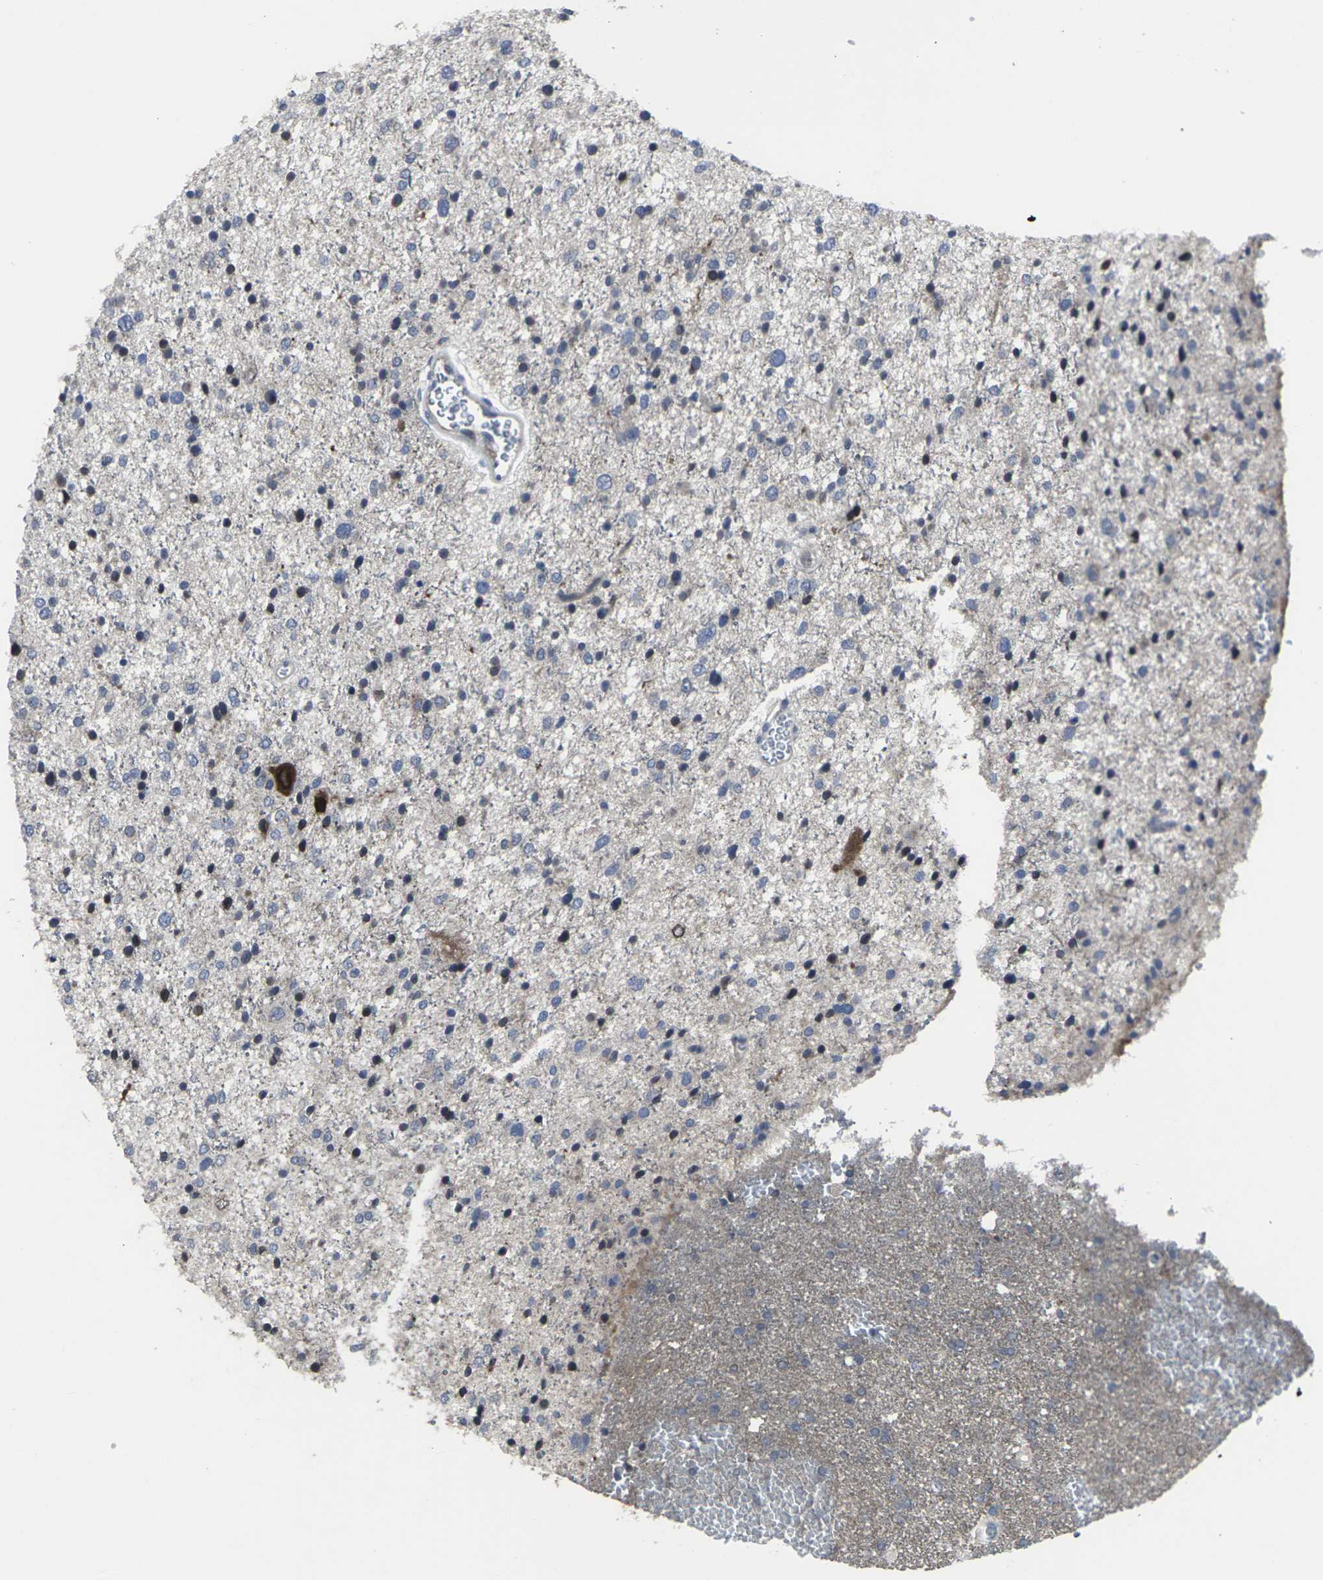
{"staining": {"intensity": "moderate", "quantity": "<25%", "location": "nuclear"}, "tissue": "glioma", "cell_type": "Tumor cells", "image_type": "cancer", "snomed": [{"axis": "morphology", "description": "Glioma, malignant, Low grade"}, {"axis": "topography", "description": "Brain"}], "caption": "A brown stain labels moderate nuclear staining of a protein in malignant glioma (low-grade) tumor cells. Using DAB (brown) and hematoxylin (blue) stains, captured at high magnification using brightfield microscopy.", "gene": "HPRT1", "patient": {"sex": "female", "age": 37}}